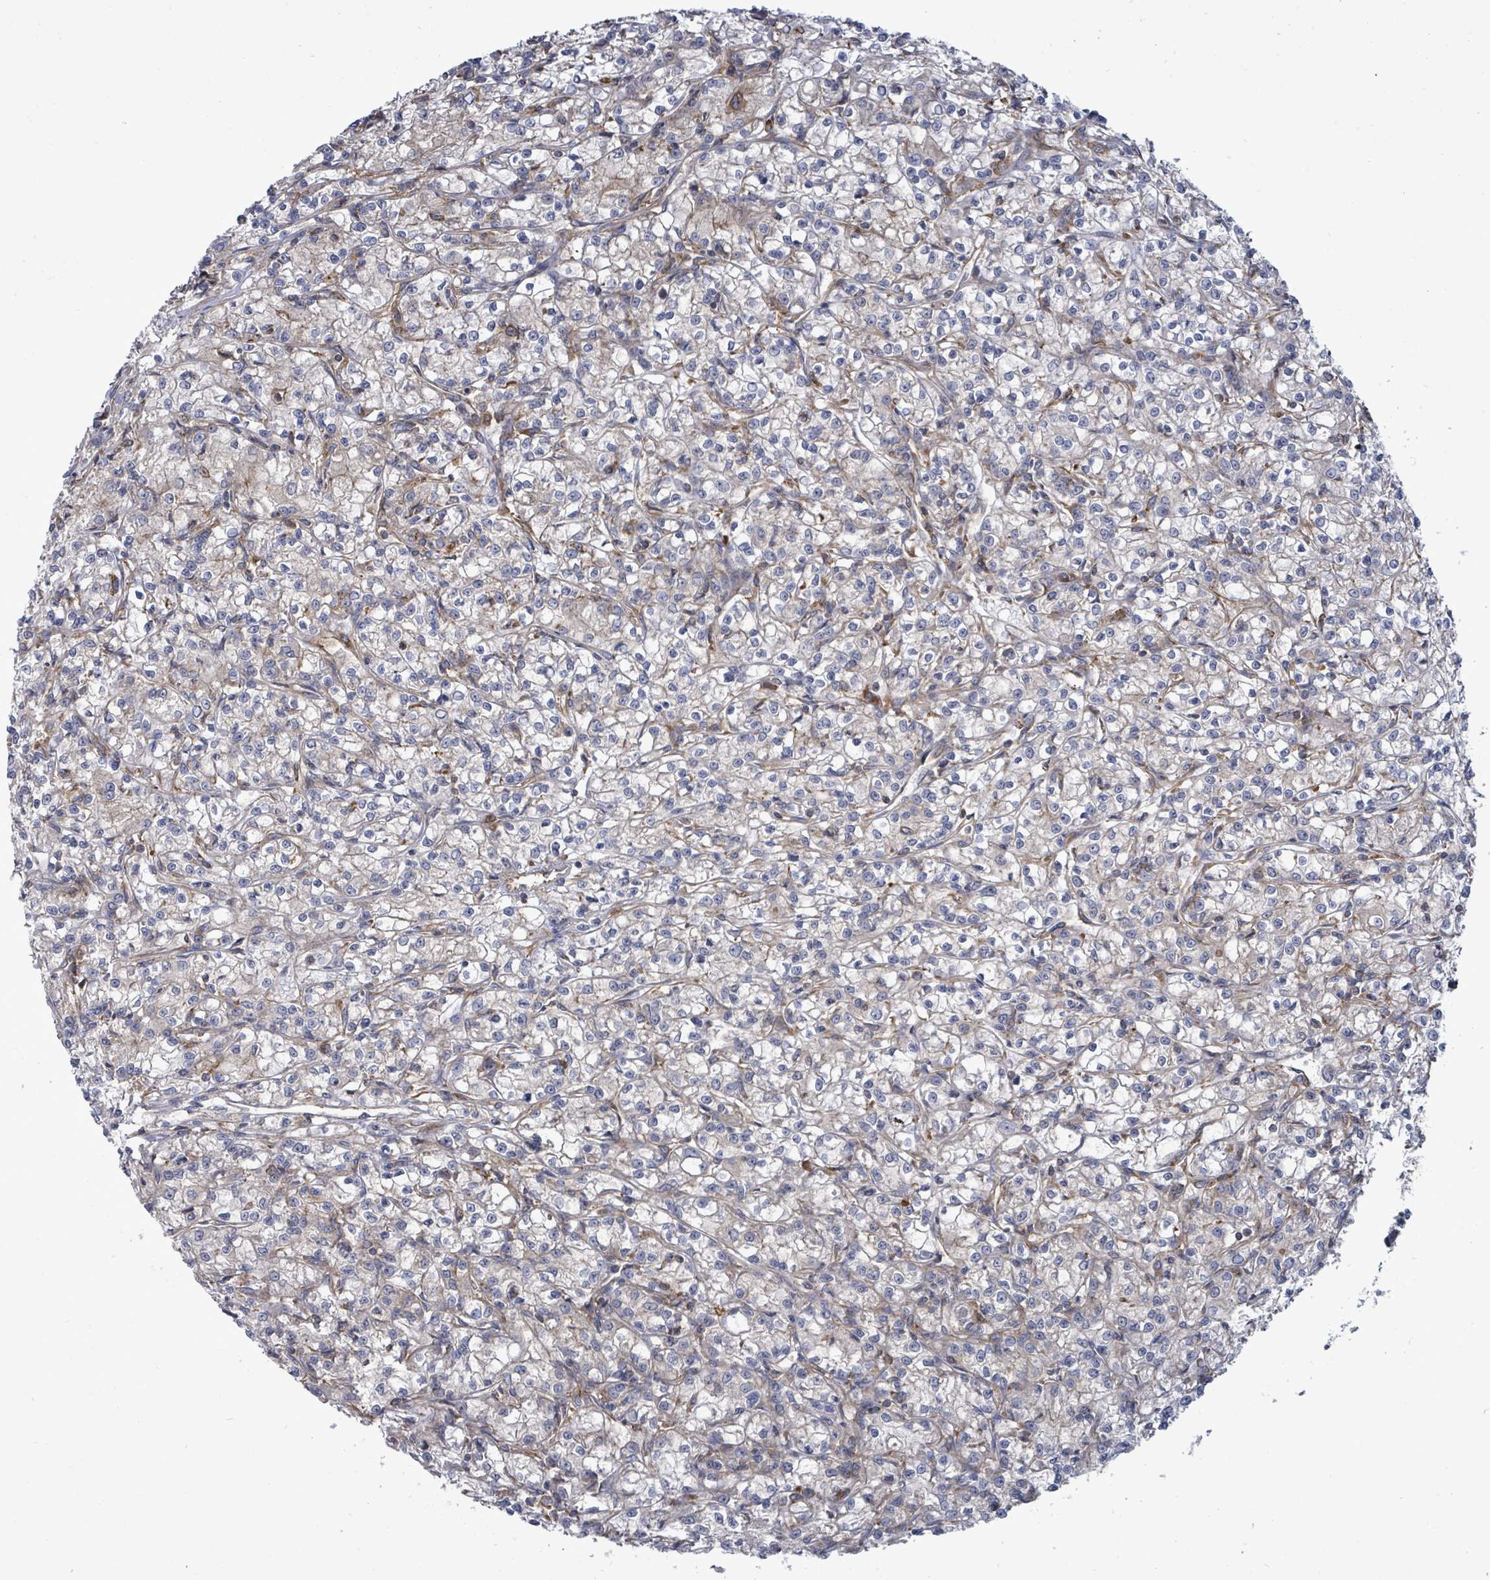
{"staining": {"intensity": "negative", "quantity": "none", "location": "none"}, "tissue": "renal cancer", "cell_type": "Tumor cells", "image_type": "cancer", "snomed": [{"axis": "morphology", "description": "Adenocarcinoma, NOS"}, {"axis": "topography", "description": "Kidney"}], "caption": "A histopathology image of renal cancer (adenocarcinoma) stained for a protein exhibits no brown staining in tumor cells.", "gene": "EIF3C", "patient": {"sex": "female", "age": 59}}